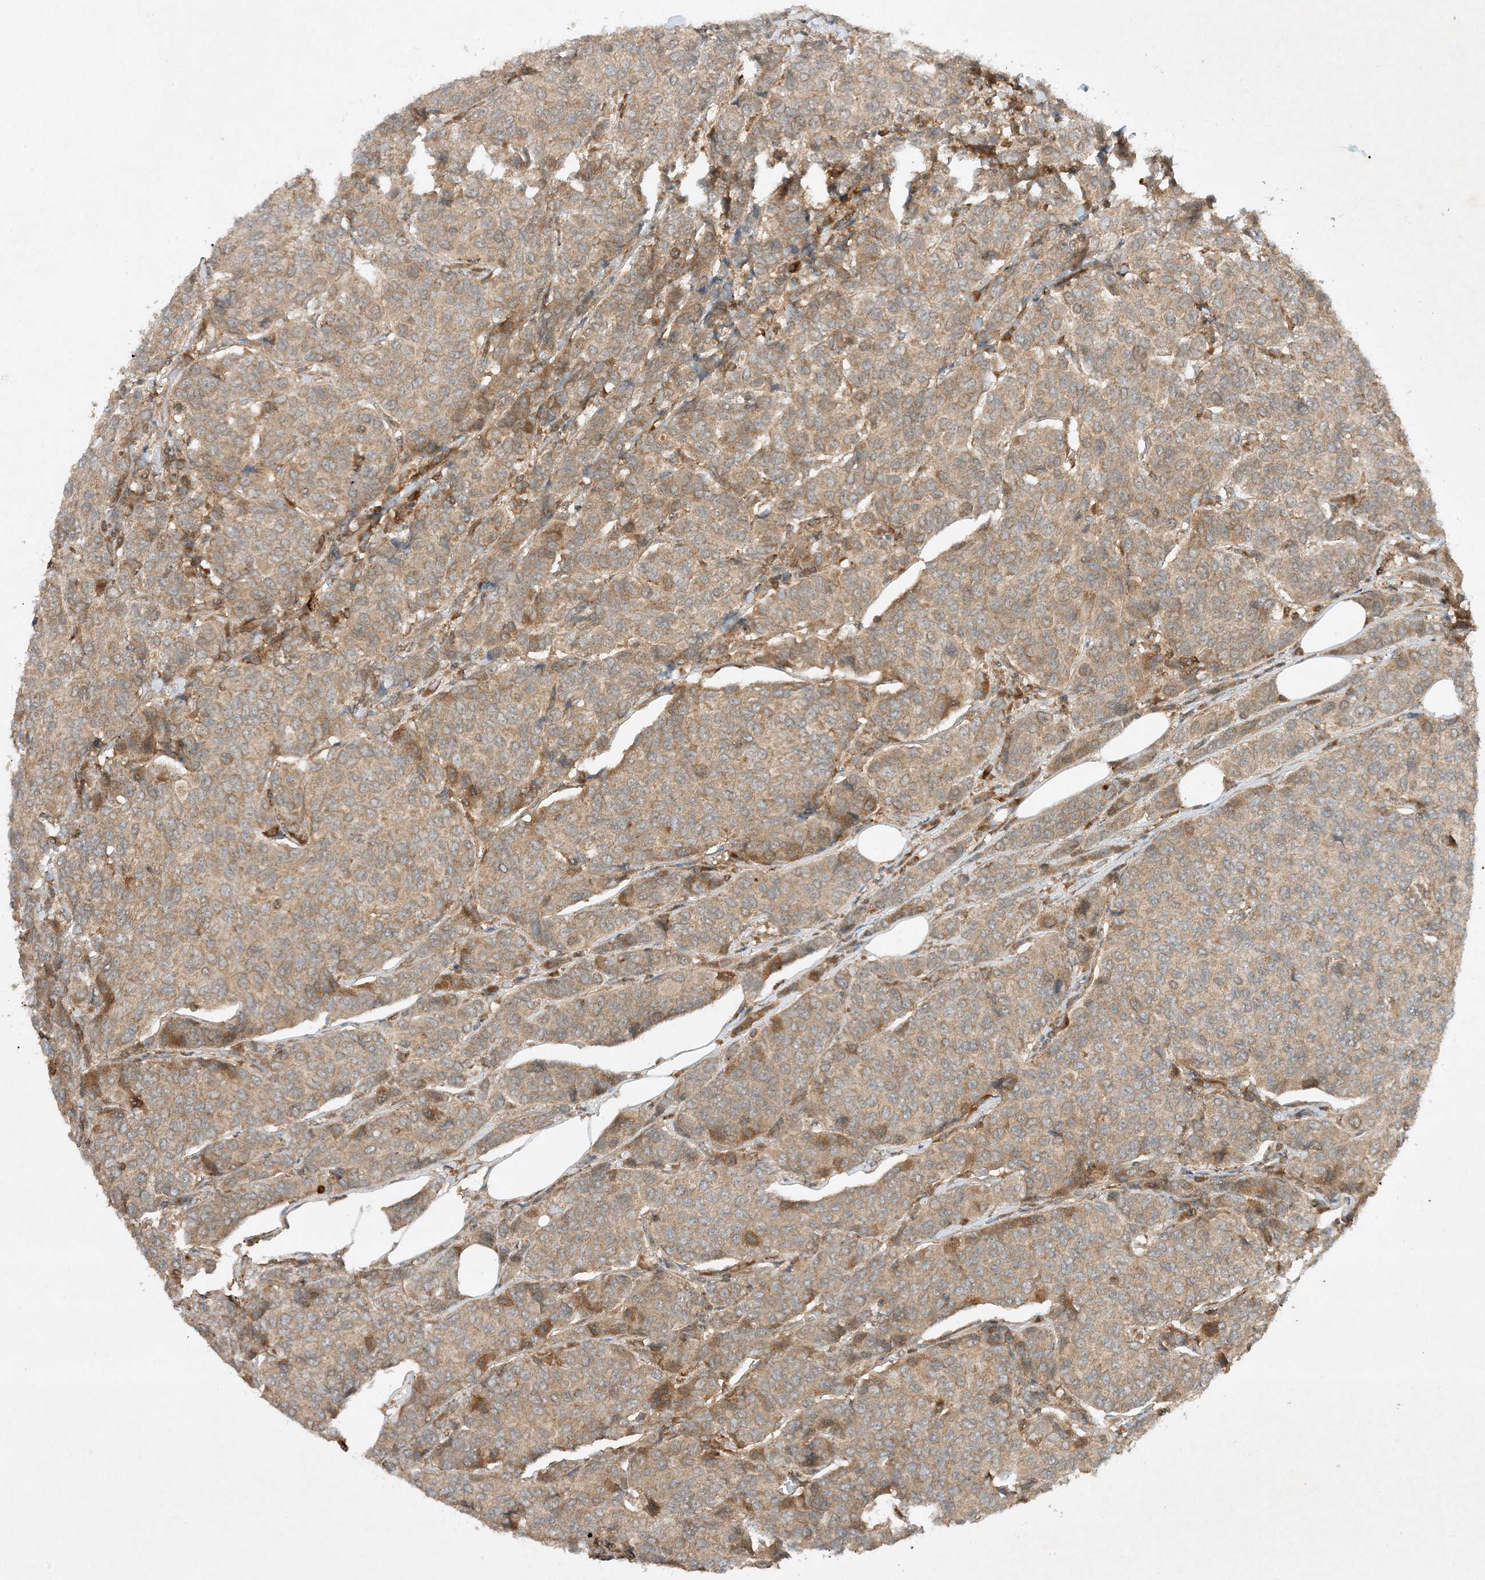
{"staining": {"intensity": "weak", "quantity": ">75%", "location": "cytoplasmic/membranous"}, "tissue": "breast cancer", "cell_type": "Tumor cells", "image_type": "cancer", "snomed": [{"axis": "morphology", "description": "Duct carcinoma"}, {"axis": "topography", "description": "Breast"}], "caption": "Infiltrating ductal carcinoma (breast) stained for a protein reveals weak cytoplasmic/membranous positivity in tumor cells.", "gene": "XRN1", "patient": {"sex": "female", "age": 55}}